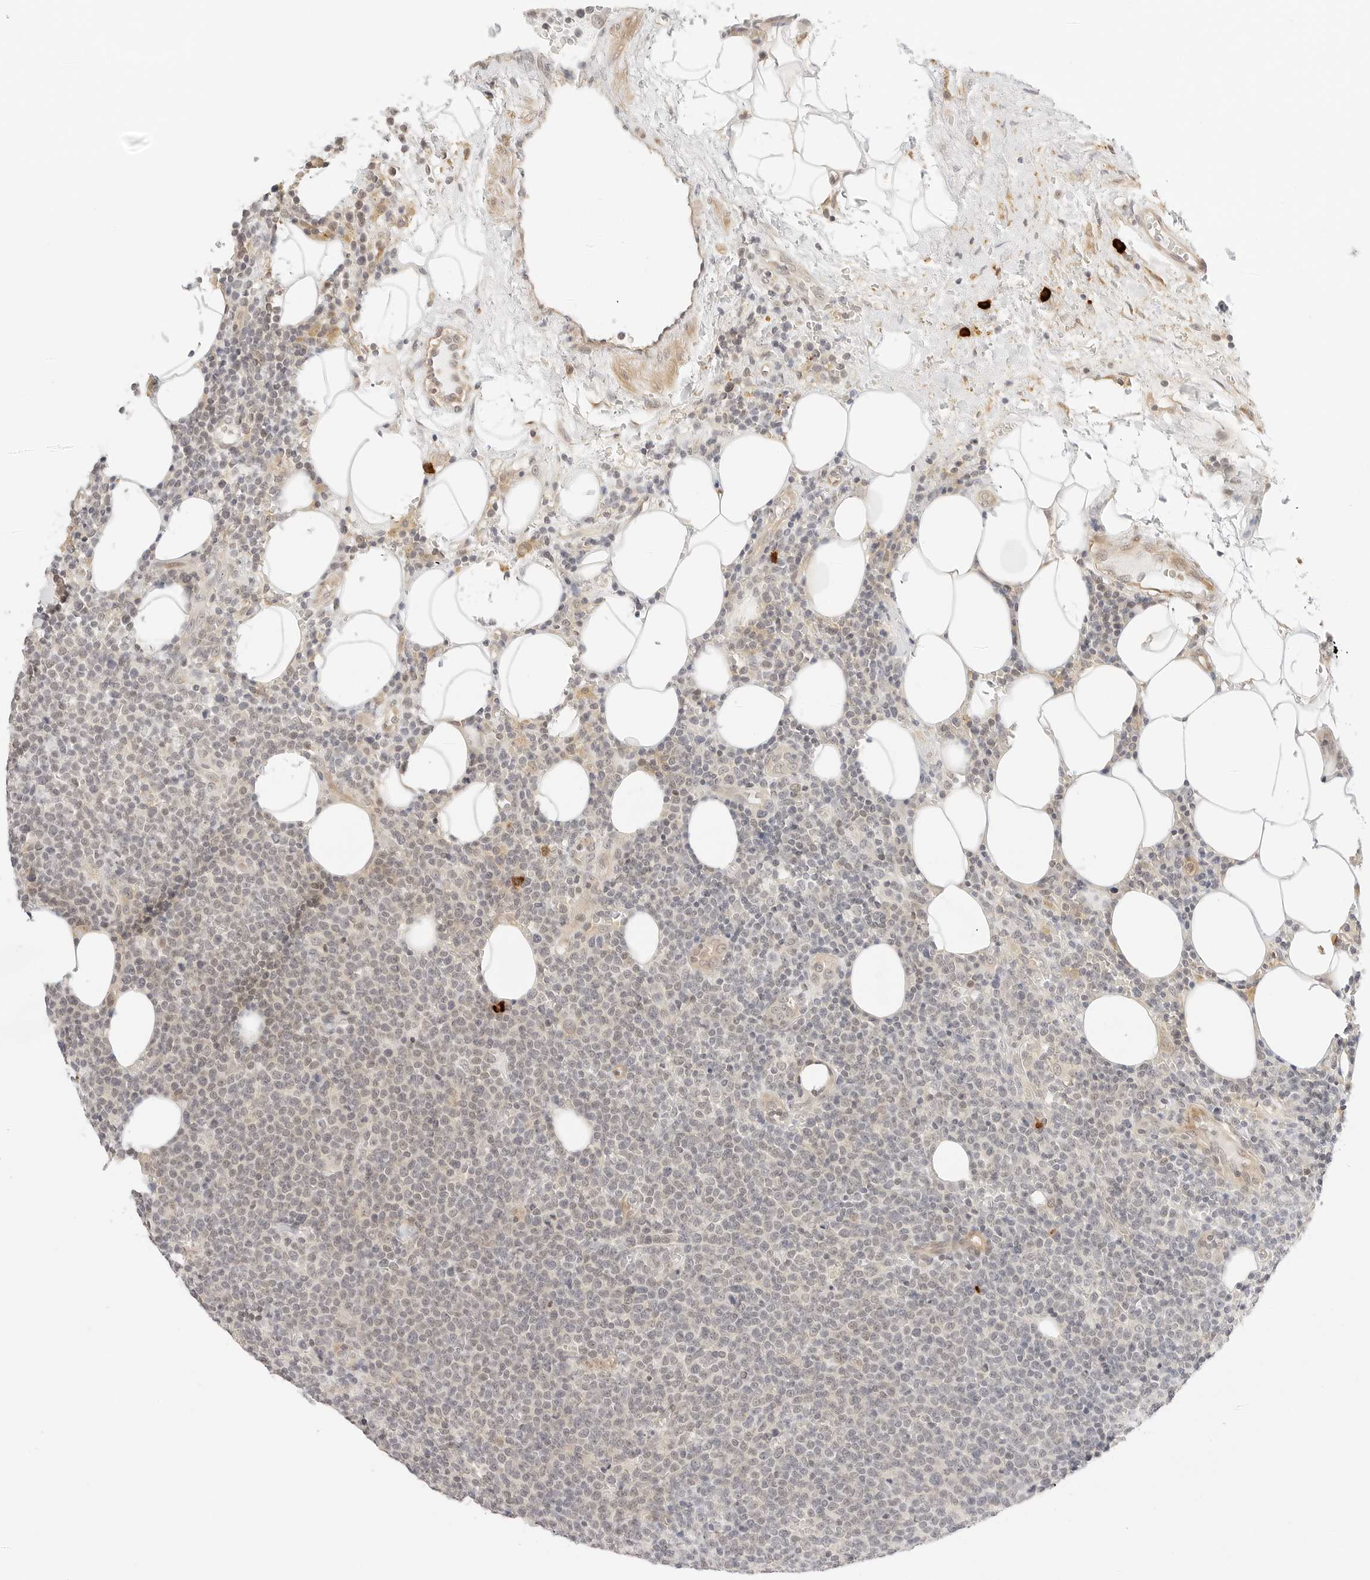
{"staining": {"intensity": "negative", "quantity": "none", "location": "none"}, "tissue": "lymphoma", "cell_type": "Tumor cells", "image_type": "cancer", "snomed": [{"axis": "morphology", "description": "Malignant lymphoma, non-Hodgkin's type, High grade"}, {"axis": "topography", "description": "Lymph node"}], "caption": "This is an IHC micrograph of human high-grade malignant lymphoma, non-Hodgkin's type. There is no expression in tumor cells.", "gene": "TEKT2", "patient": {"sex": "male", "age": 61}}